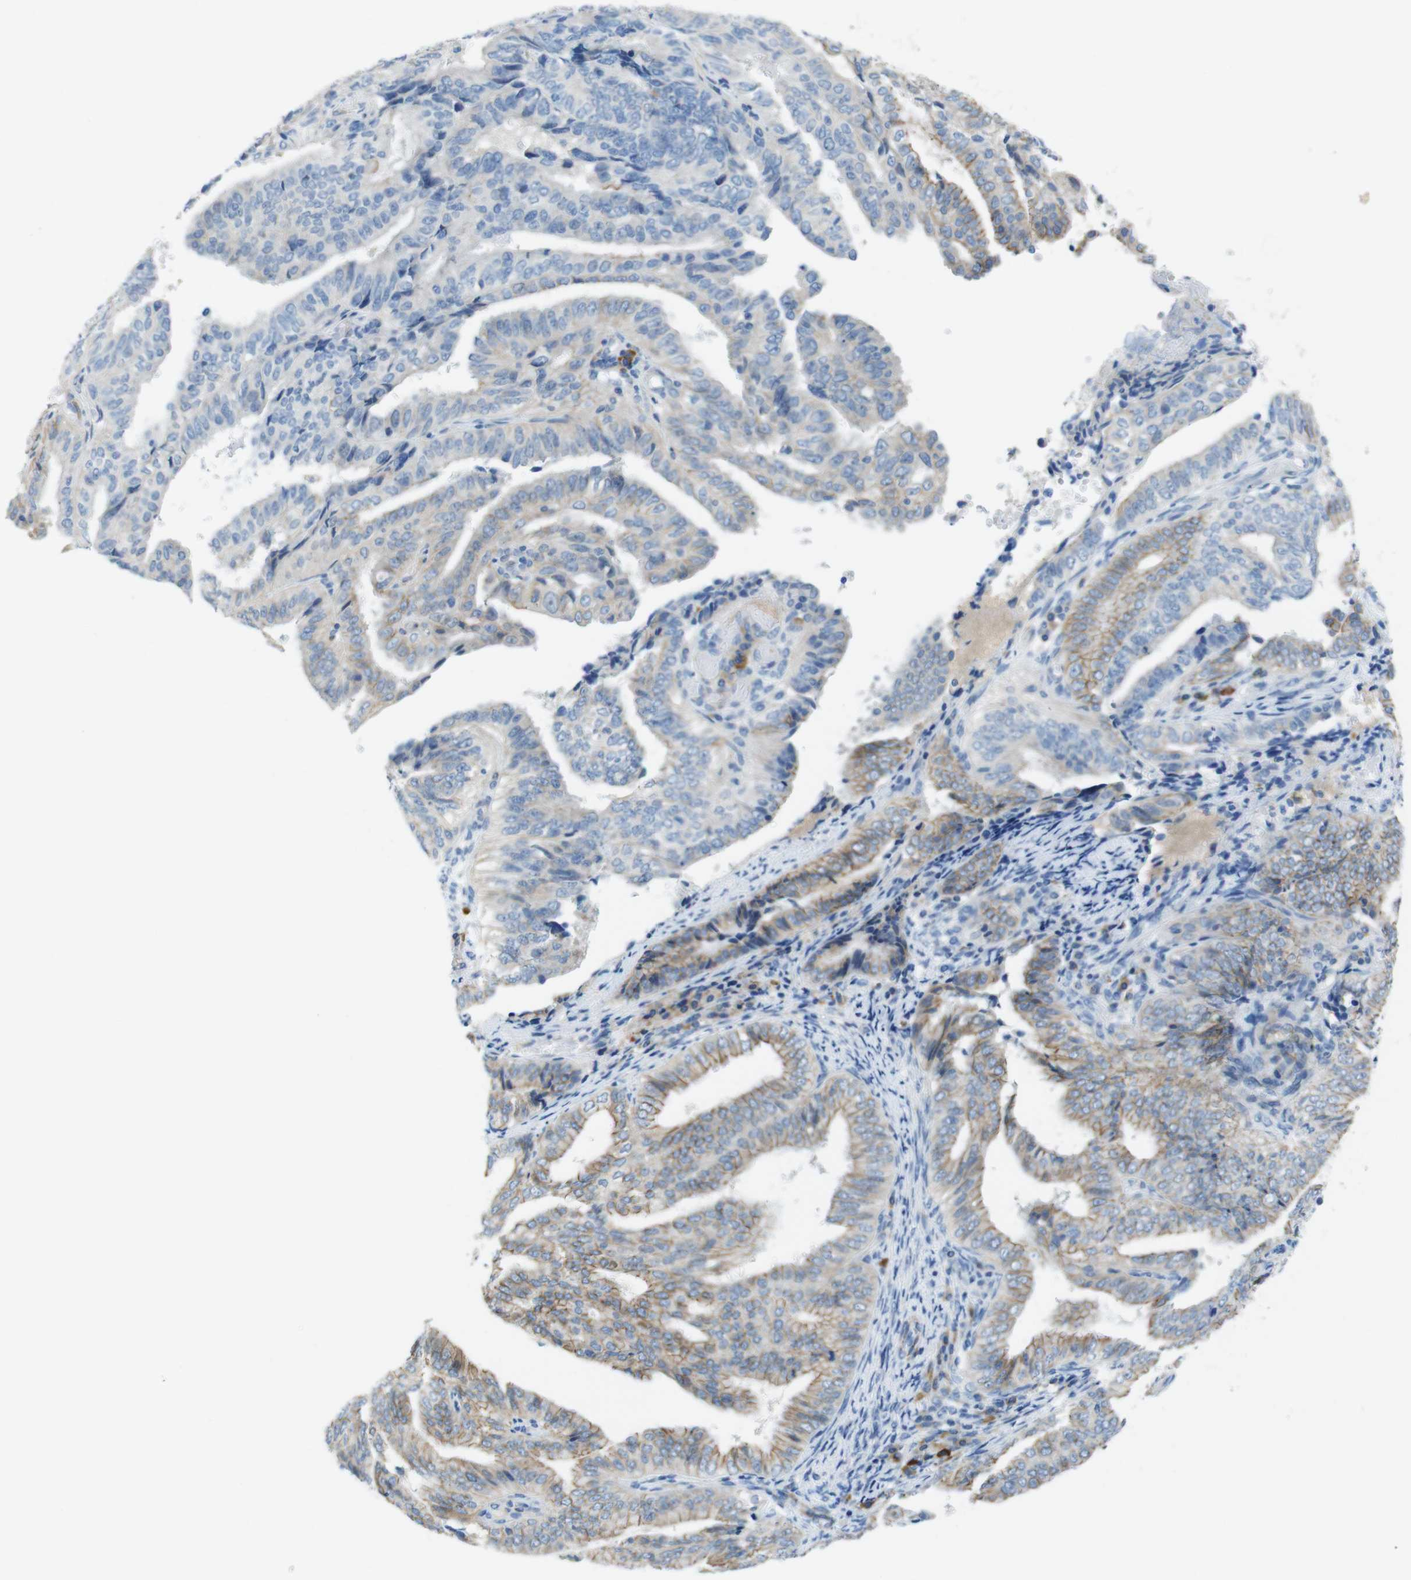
{"staining": {"intensity": "moderate", "quantity": "<25%", "location": "cytoplasmic/membranous"}, "tissue": "endometrial cancer", "cell_type": "Tumor cells", "image_type": "cancer", "snomed": [{"axis": "morphology", "description": "Adenocarcinoma, NOS"}, {"axis": "topography", "description": "Endometrium"}], "caption": "Immunohistochemical staining of endometrial cancer shows moderate cytoplasmic/membranous protein staining in about <25% of tumor cells.", "gene": "CLMN", "patient": {"sex": "female", "age": 58}}